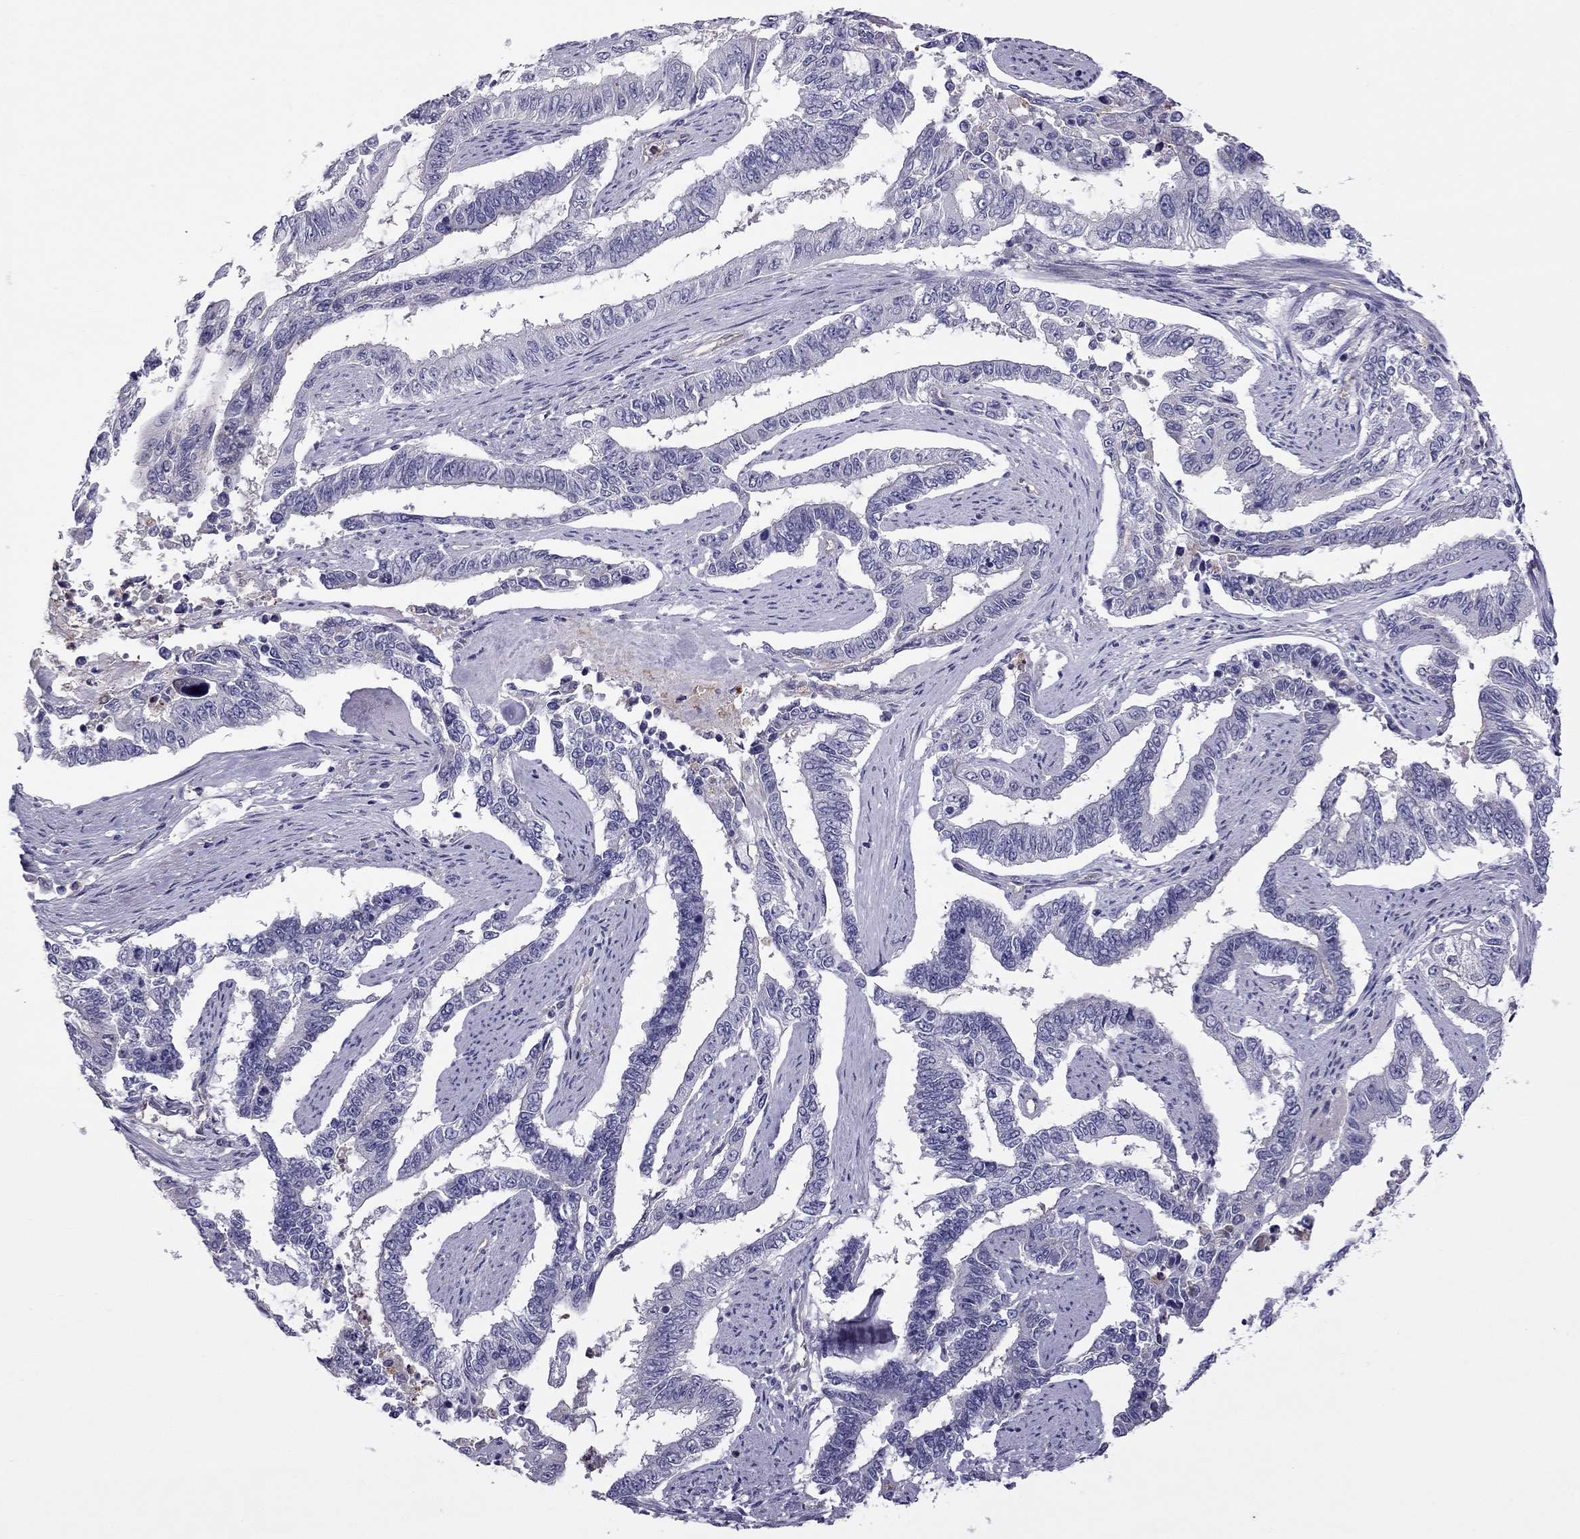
{"staining": {"intensity": "negative", "quantity": "none", "location": "none"}, "tissue": "endometrial cancer", "cell_type": "Tumor cells", "image_type": "cancer", "snomed": [{"axis": "morphology", "description": "Adenocarcinoma, NOS"}, {"axis": "topography", "description": "Uterus"}], "caption": "An immunohistochemistry image of endometrial adenocarcinoma is shown. There is no staining in tumor cells of endometrial adenocarcinoma.", "gene": "STOML3", "patient": {"sex": "female", "age": 59}}